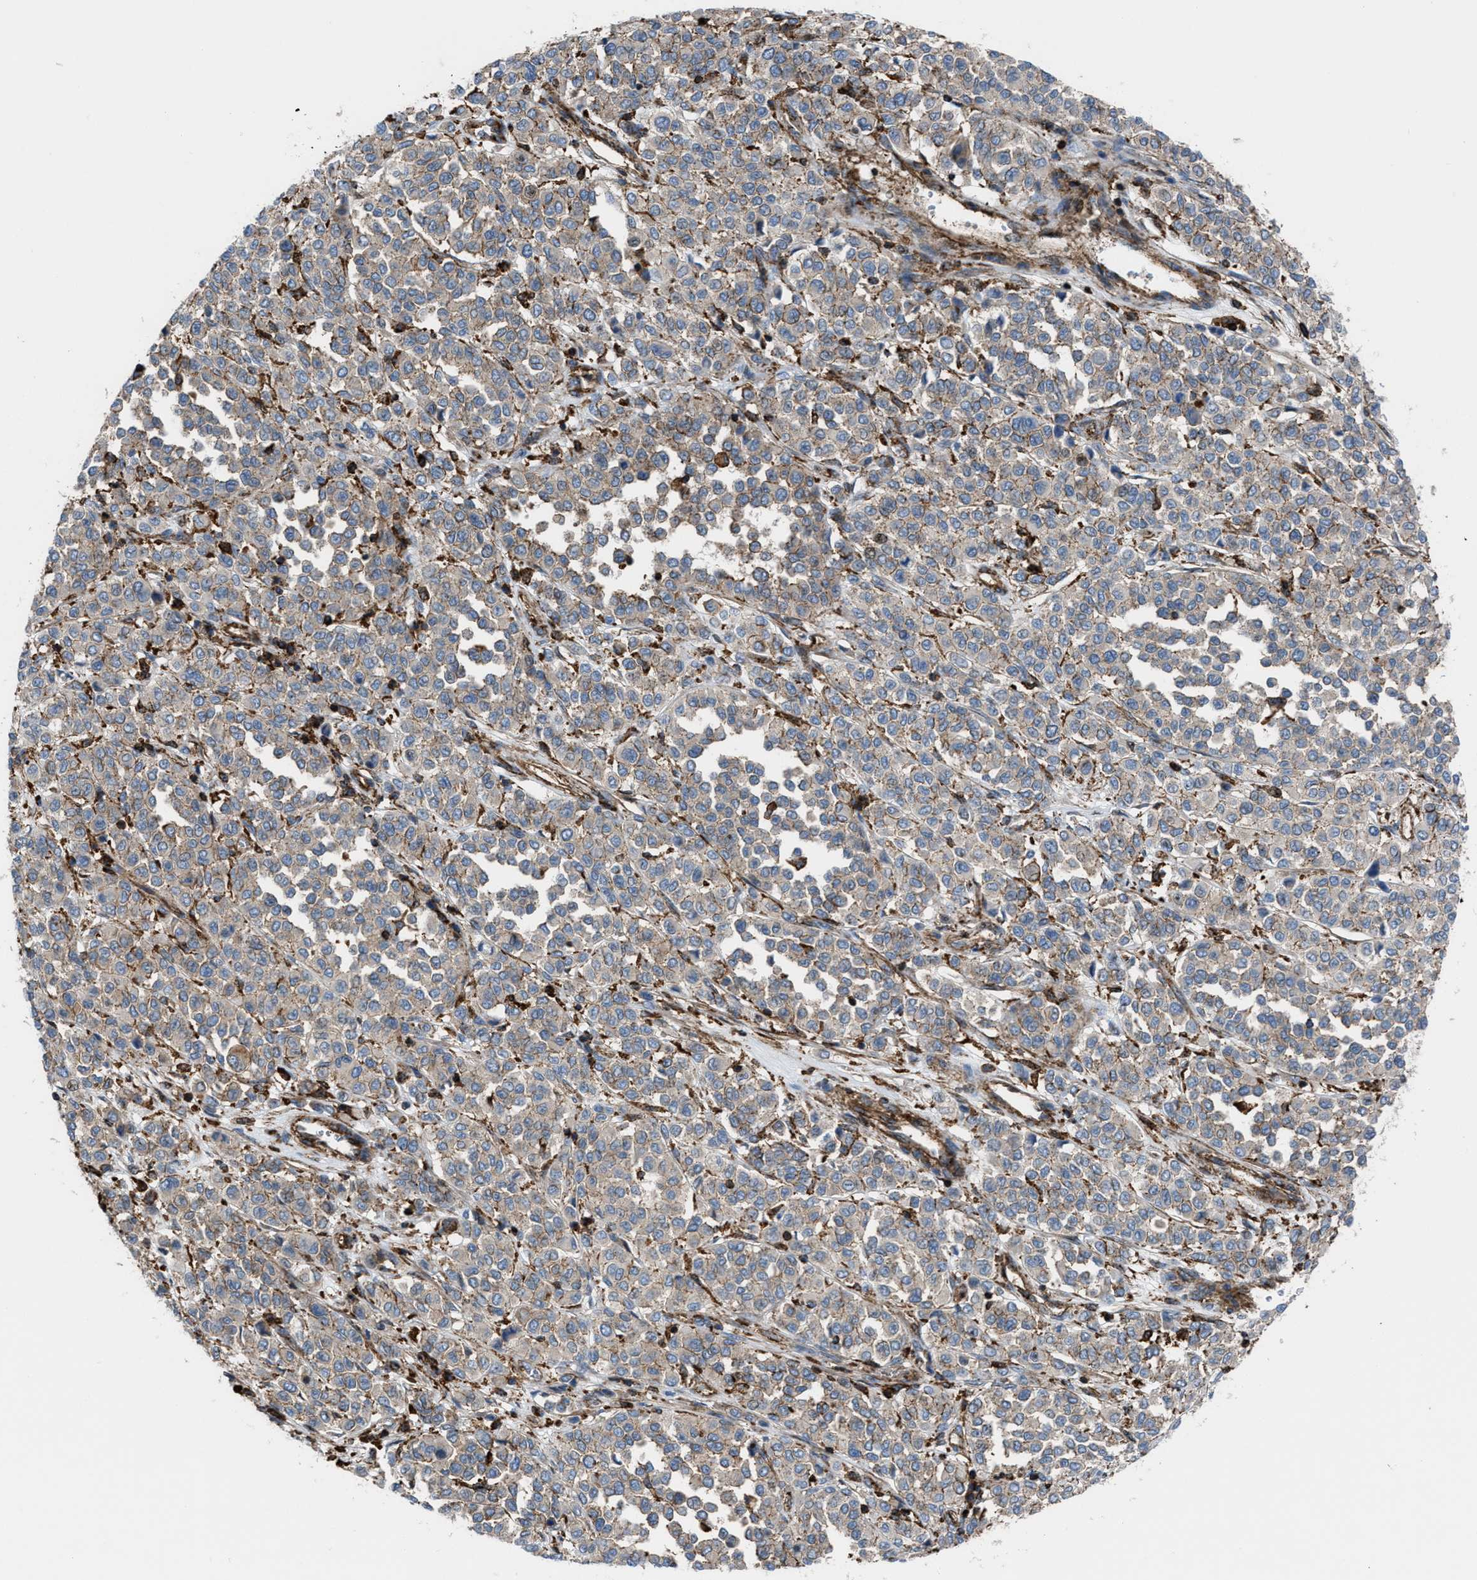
{"staining": {"intensity": "weak", "quantity": "<25%", "location": "cytoplasmic/membranous"}, "tissue": "melanoma", "cell_type": "Tumor cells", "image_type": "cancer", "snomed": [{"axis": "morphology", "description": "Malignant melanoma, Metastatic site"}, {"axis": "topography", "description": "Pancreas"}], "caption": "IHC image of human malignant melanoma (metastatic site) stained for a protein (brown), which reveals no positivity in tumor cells.", "gene": "AGPAT2", "patient": {"sex": "female", "age": 30}}